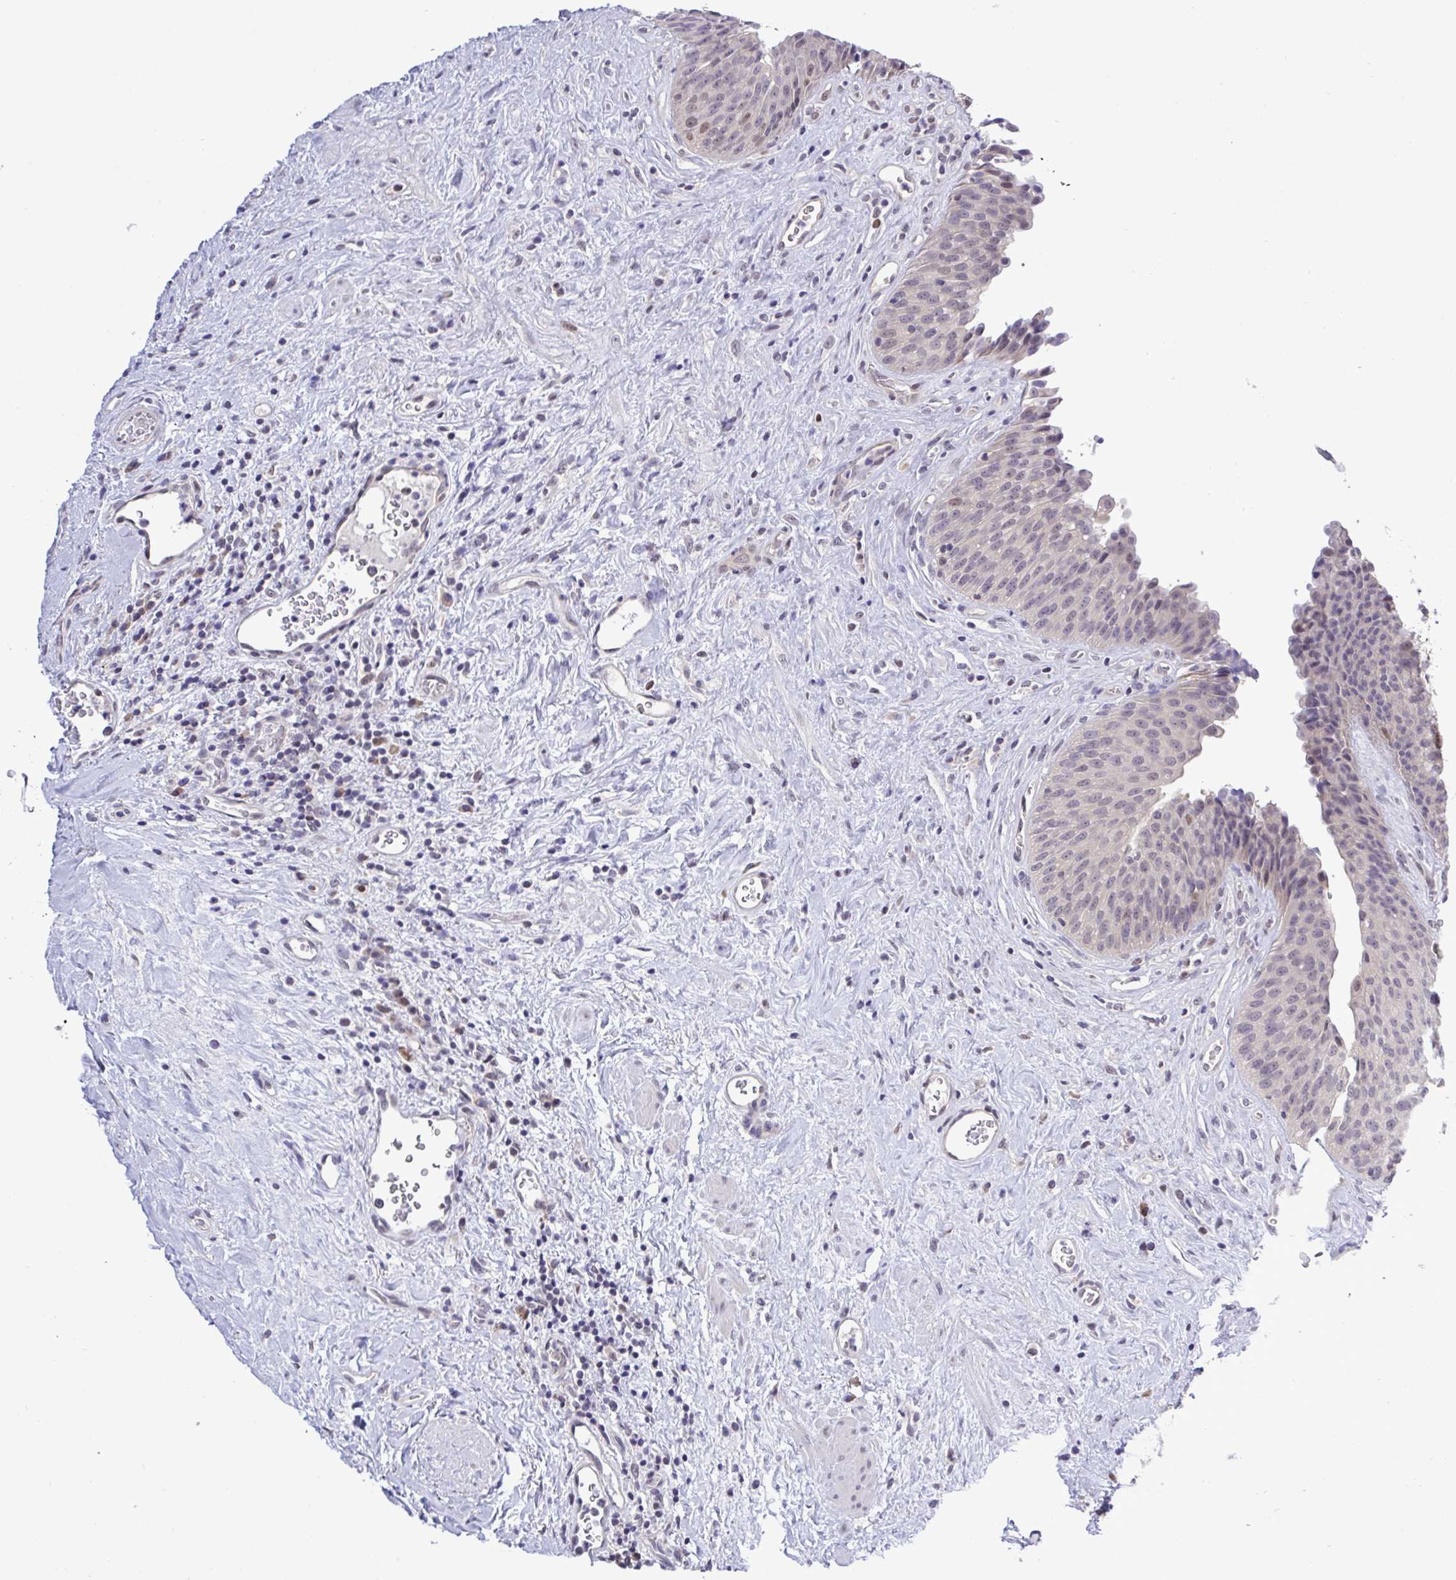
{"staining": {"intensity": "moderate", "quantity": "<25%", "location": "nuclear"}, "tissue": "urinary bladder", "cell_type": "Urothelial cells", "image_type": "normal", "snomed": [{"axis": "morphology", "description": "Normal tissue, NOS"}, {"axis": "topography", "description": "Urinary bladder"}], "caption": "Immunohistochemical staining of benign urinary bladder reveals <25% levels of moderate nuclear protein staining in about <25% of urothelial cells.", "gene": "ZNF444", "patient": {"sex": "female", "age": 56}}